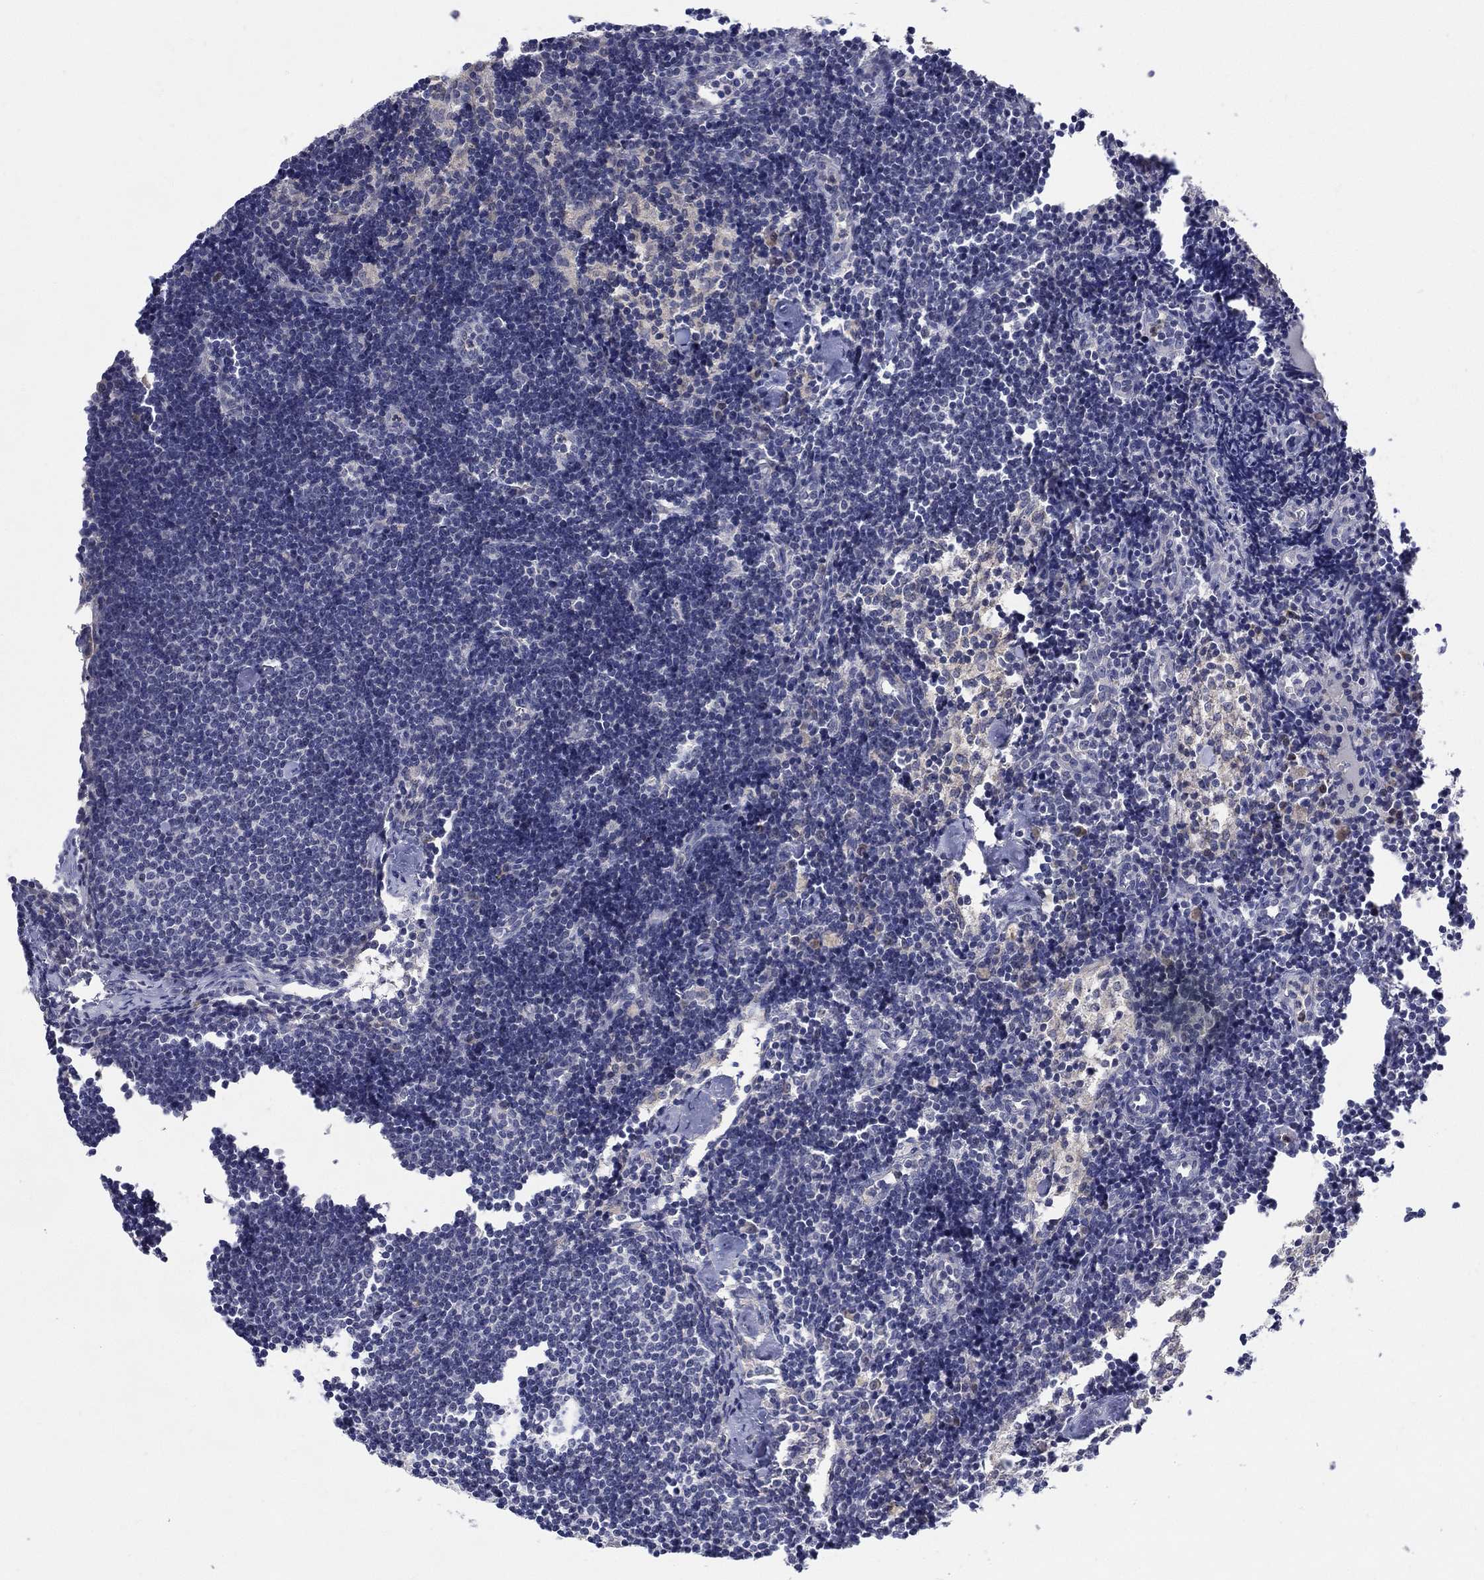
{"staining": {"intensity": "negative", "quantity": "none", "location": "none"}, "tissue": "lymph node", "cell_type": "Germinal center cells", "image_type": "normal", "snomed": [{"axis": "morphology", "description": "Normal tissue, NOS"}, {"axis": "topography", "description": "Lymph node"}], "caption": "Germinal center cells show no significant protein positivity in benign lymph node. (DAB (3,3'-diaminobenzidine) immunohistochemistry (IHC) with hematoxylin counter stain).", "gene": "ABCA4", "patient": {"sex": "female", "age": 42}}